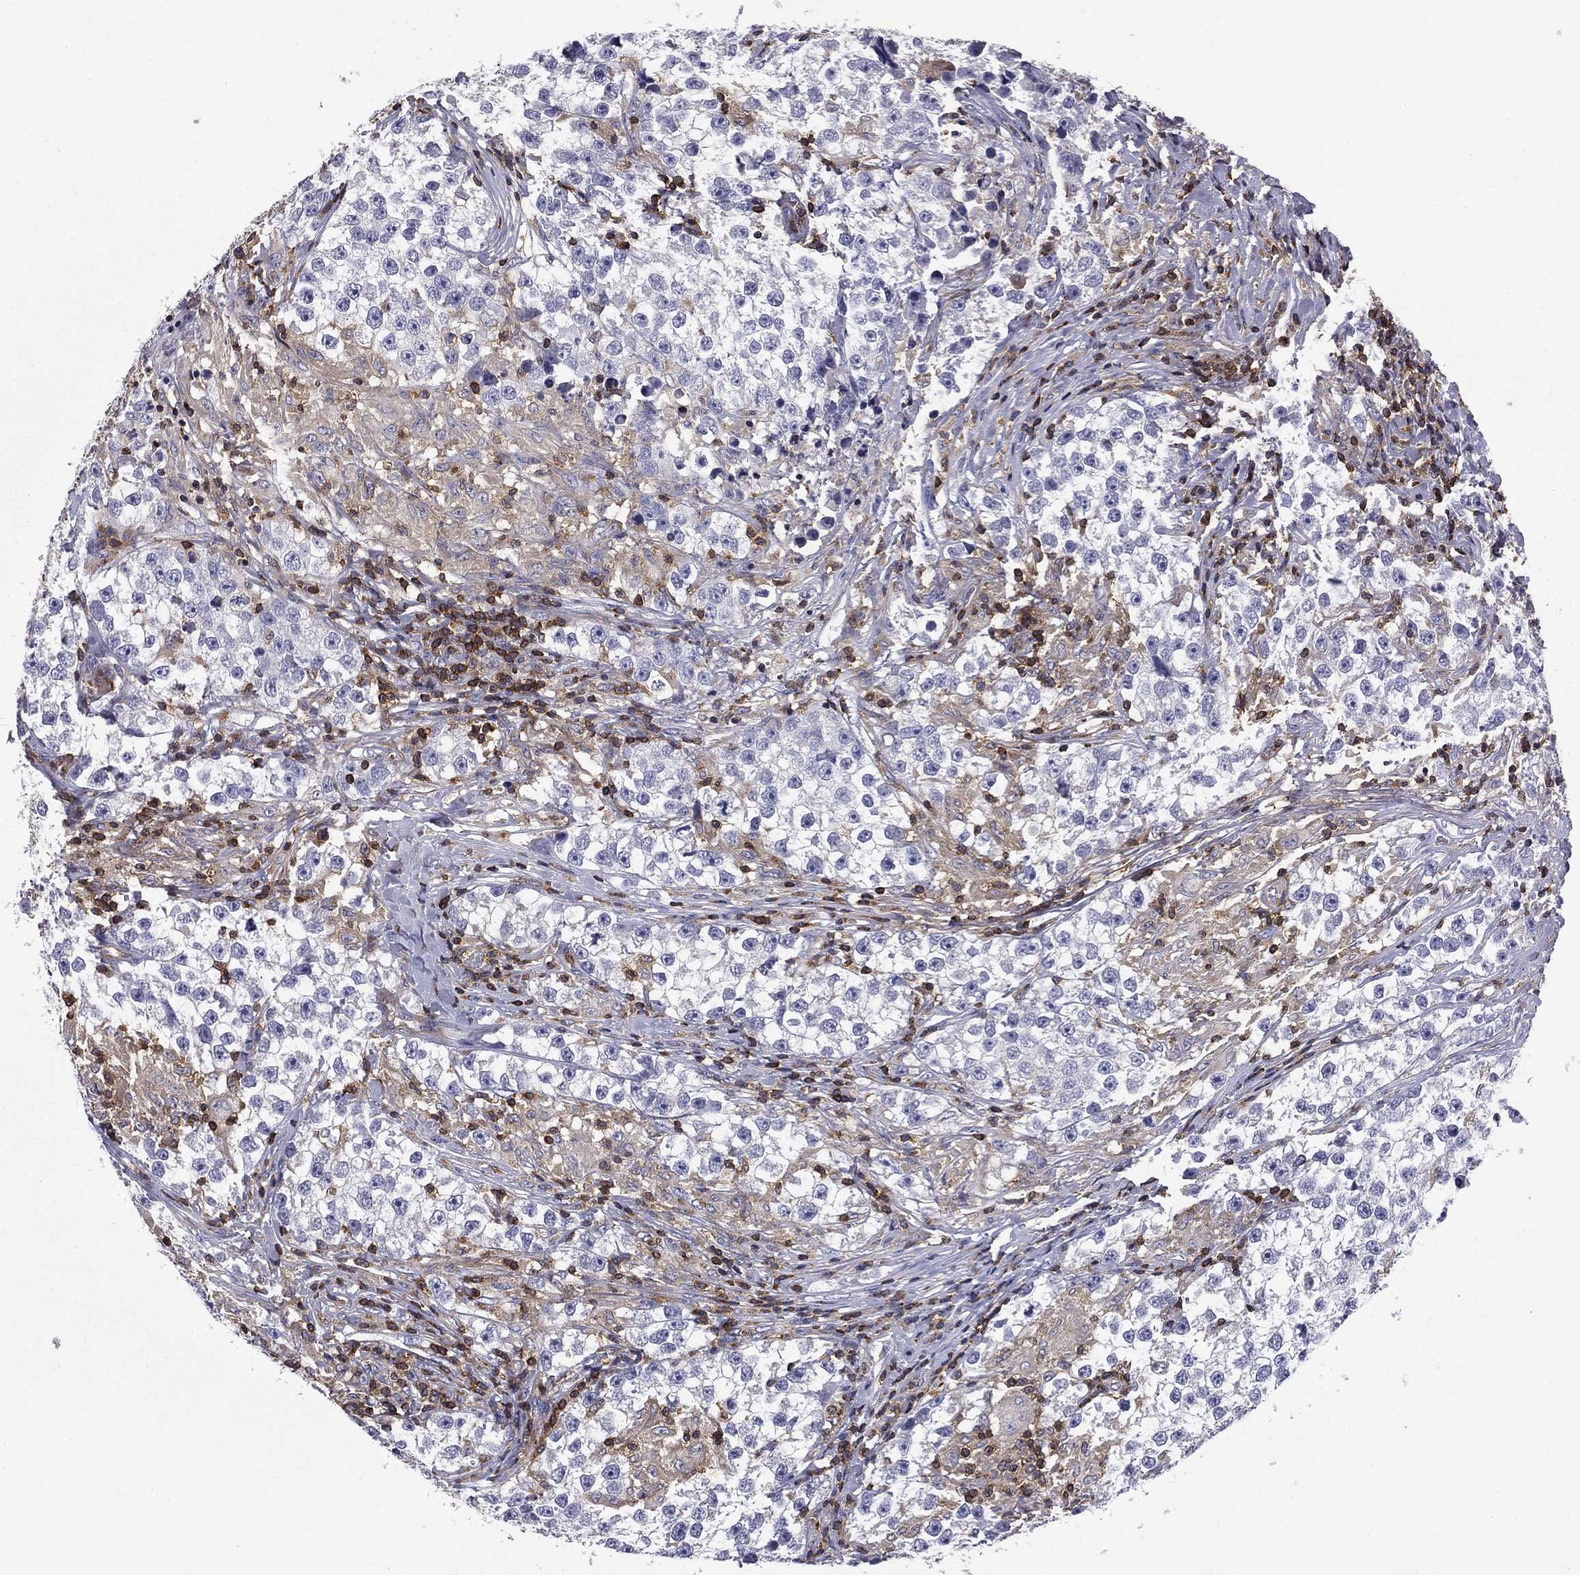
{"staining": {"intensity": "negative", "quantity": "none", "location": "none"}, "tissue": "testis cancer", "cell_type": "Tumor cells", "image_type": "cancer", "snomed": [{"axis": "morphology", "description": "Seminoma, NOS"}, {"axis": "topography", "description": "Testis"}], "caption": "The histopathology image displays no staining of tumor cells in testis cancer (seminoma). (Stains: DAB (3,3'-diaminobenzidine) IHC with hematoxylin counter stain, Microscopy: brightfield microscopy at high magnification).", "gene": "ARHGAP45", "patient": {"sex": "male", "age": 46}}